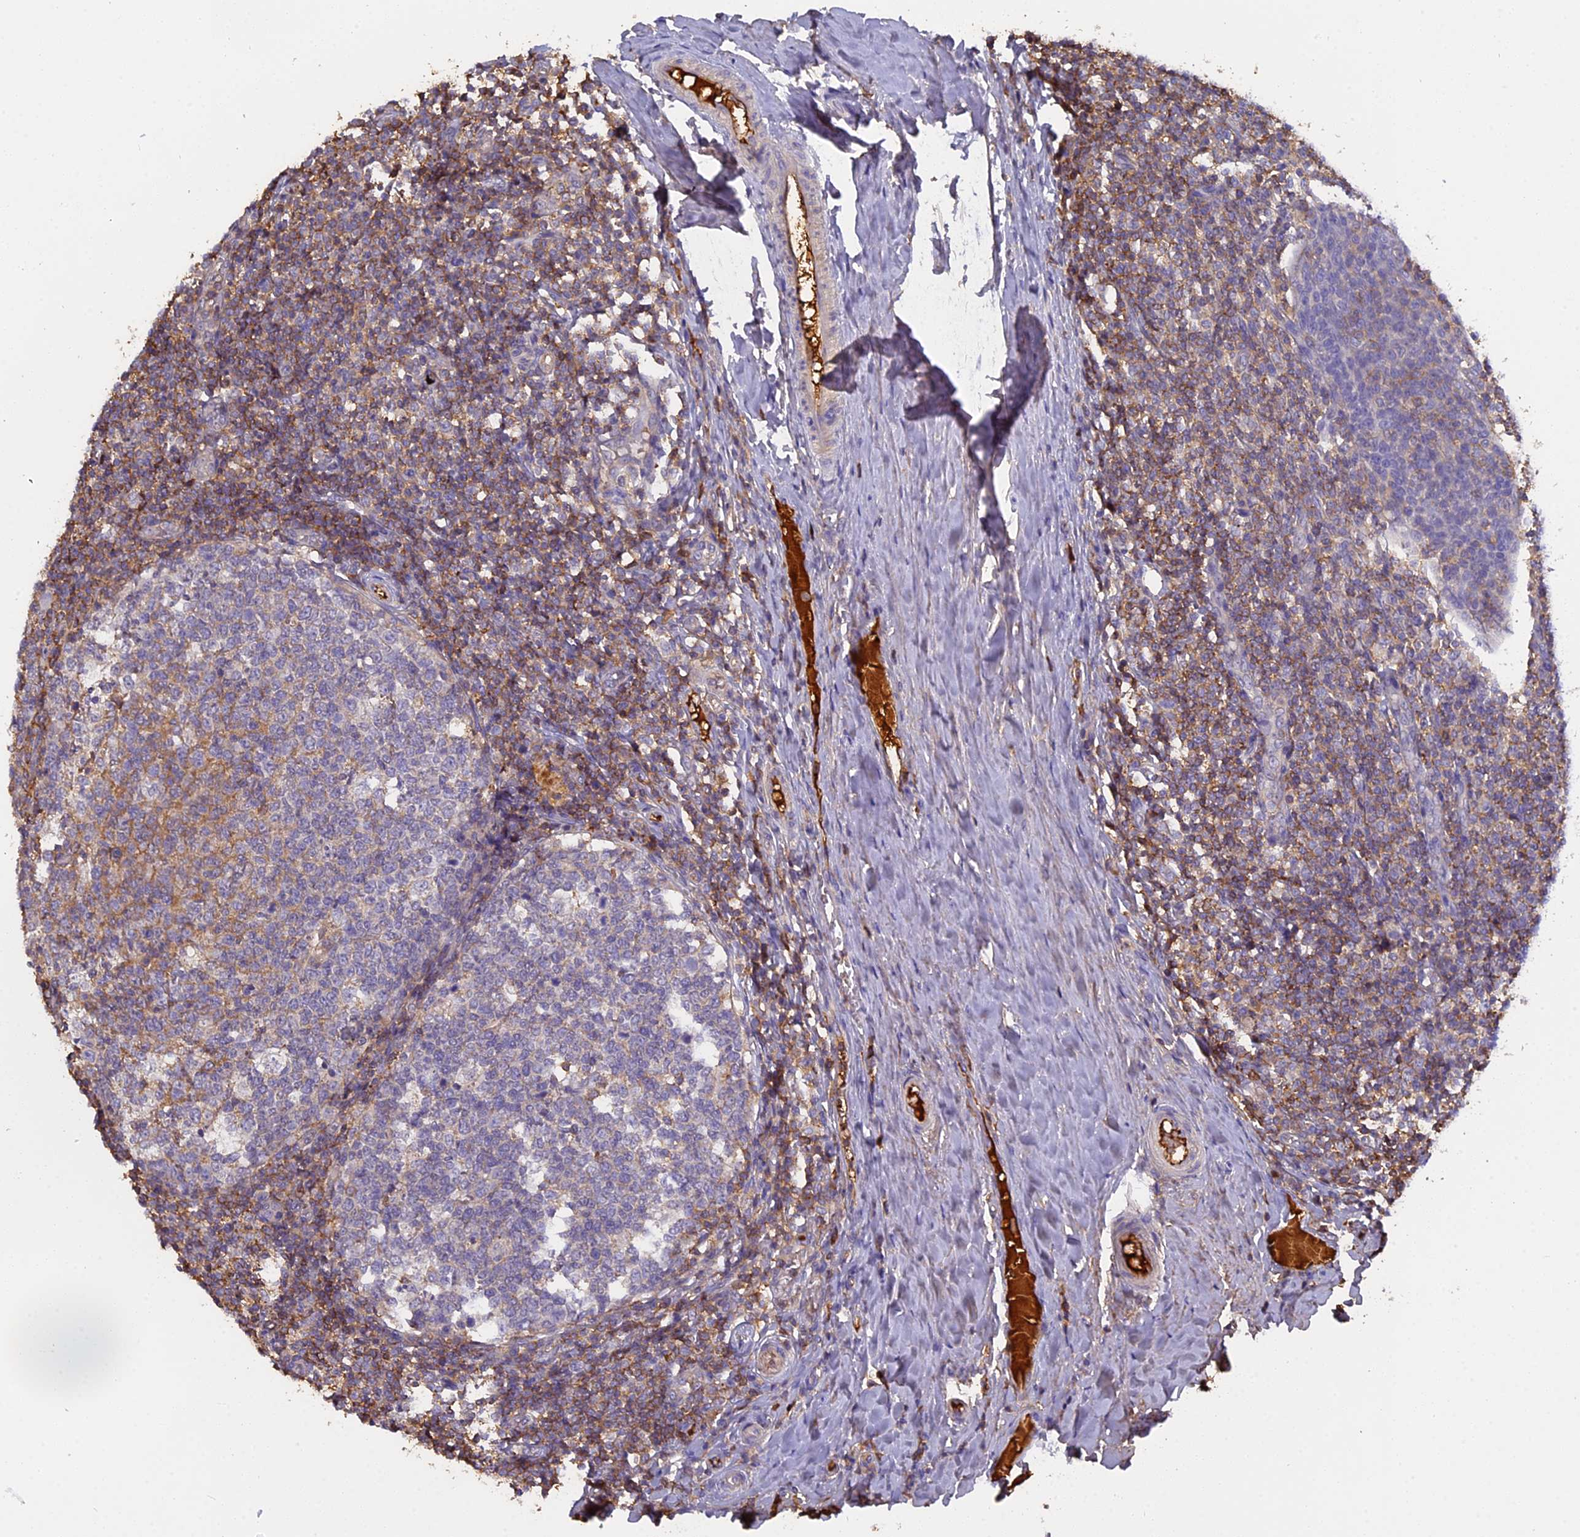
{"staining": {"intensity": "weak", "quantity": "<25%", "location": "cytoplasmic/membranous"}, "tissue": "tonsil", "cell_type": "Germinal center cells", "image_type": "normal", "snomed": [{"axis": "morphology", "description": "Normal tissue, NOS"}, {"axis": "topography", "description": "Tonsil"}], "caption": "Immunohistochemical staining of unremarkable tonsil exhibits no significant positivity in germinal center cells.", "gene": "CFAP119", "patient": {"sex": "female", "age": 19}}